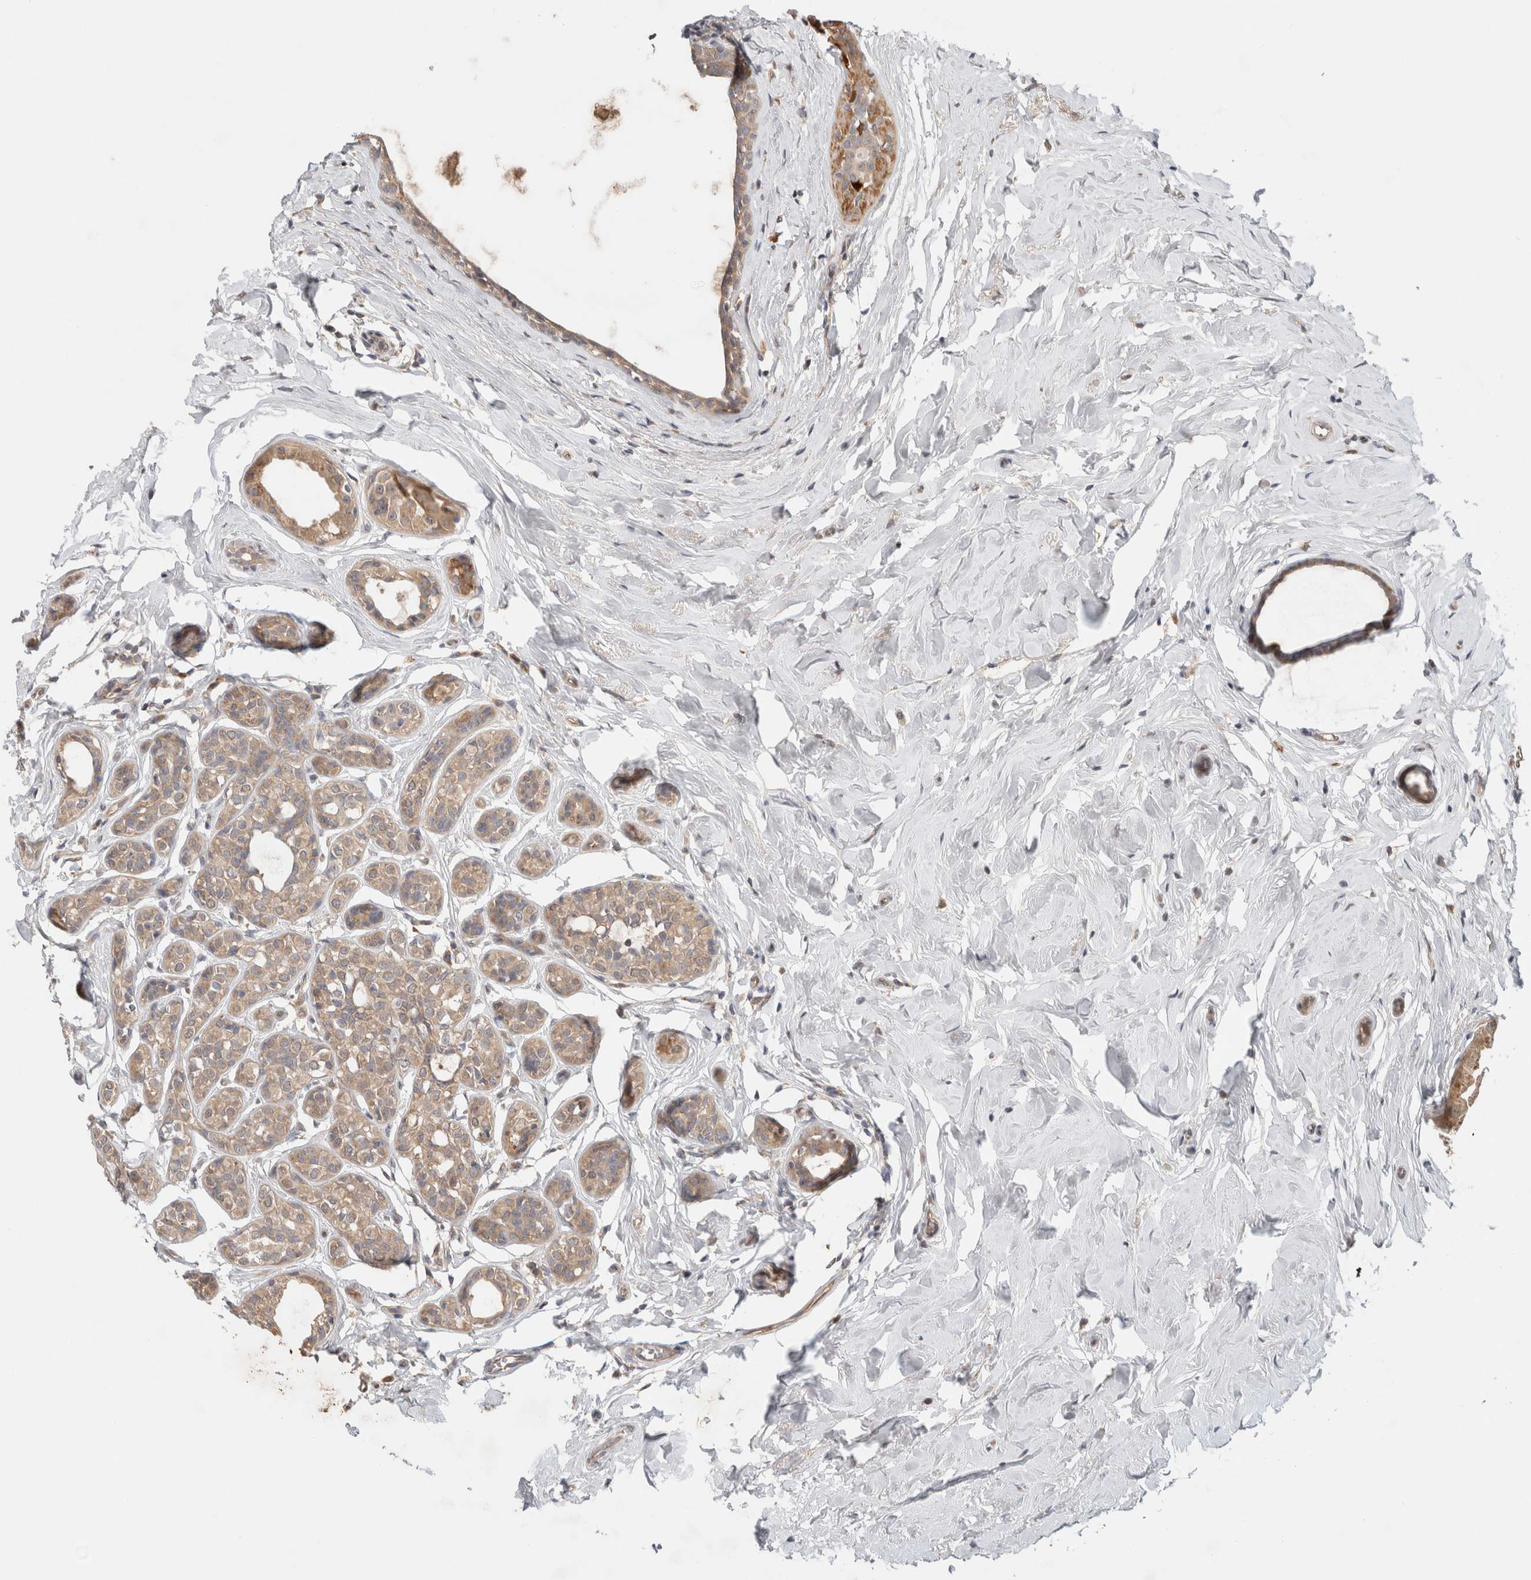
{"staining": {"intensity": "weak", "quantity": ">75%", "location": "cytoplasmic/membranous"}, "tissue": "breast cancer", "cell_type": "Tumor cells", "image_type": "cancer", "snomed": [{"axis": "morphology", "description": "Duct carcinoma"}, {"axis": "topography", "description": "Breast"}], "caption": "Breast cancer (intraductal carcinoma) stained for a protein displays weak cytoplasmic/membranous positivity in tumor cells.", "gene": "SGK1", "patient": {"sex": "female", "age": 55}}